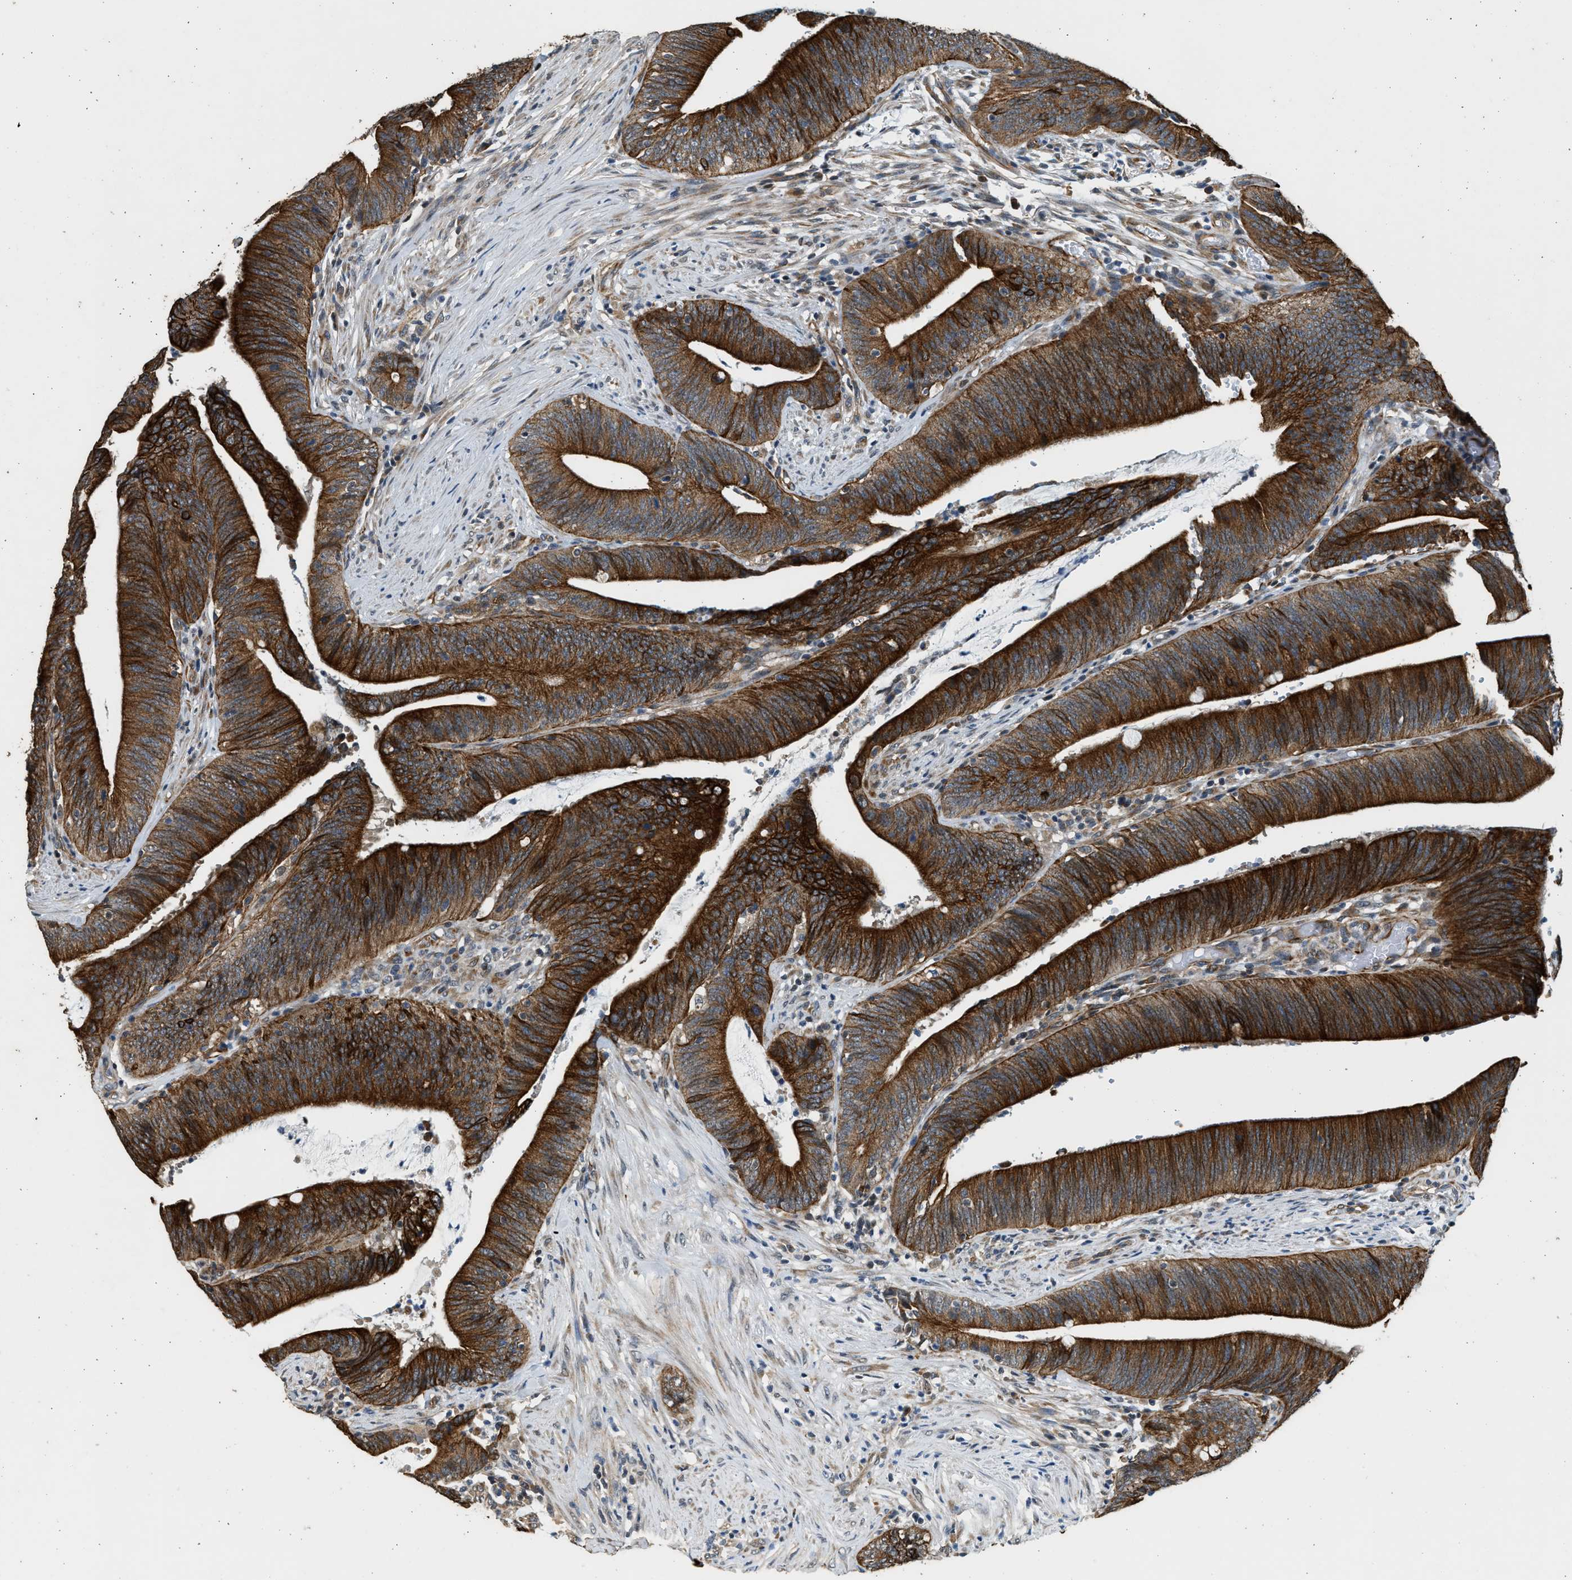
{"staining": {"intensity": "strong", "quantity": ">75%", "location": "cytoplasmic/membranous"}, "tissue": "colorectal cancer", "cell_type": "Tumor cells", "image_type": "cancer", "snomed": [{"axis": "morphology", "description": "Normal tissue, NOS"}, {"axis": "morphology", "description": "Adenocarcinoma, NOS"}, {"axis": "topography", "description": "Rectum"}], "caption": "Protein staining by immunohistochemistry exhibits strong cytoplasmic/membranous positivity in approximately >75% of tumor cells in colorectal adenocarcinoma. The staining is performed using DAB brown chromogen to label protein expression. The nuclei are counter-stained blue using hematoxylin.", "gene": "PCLO", "patient": {"sex": "female", "age": 66}}